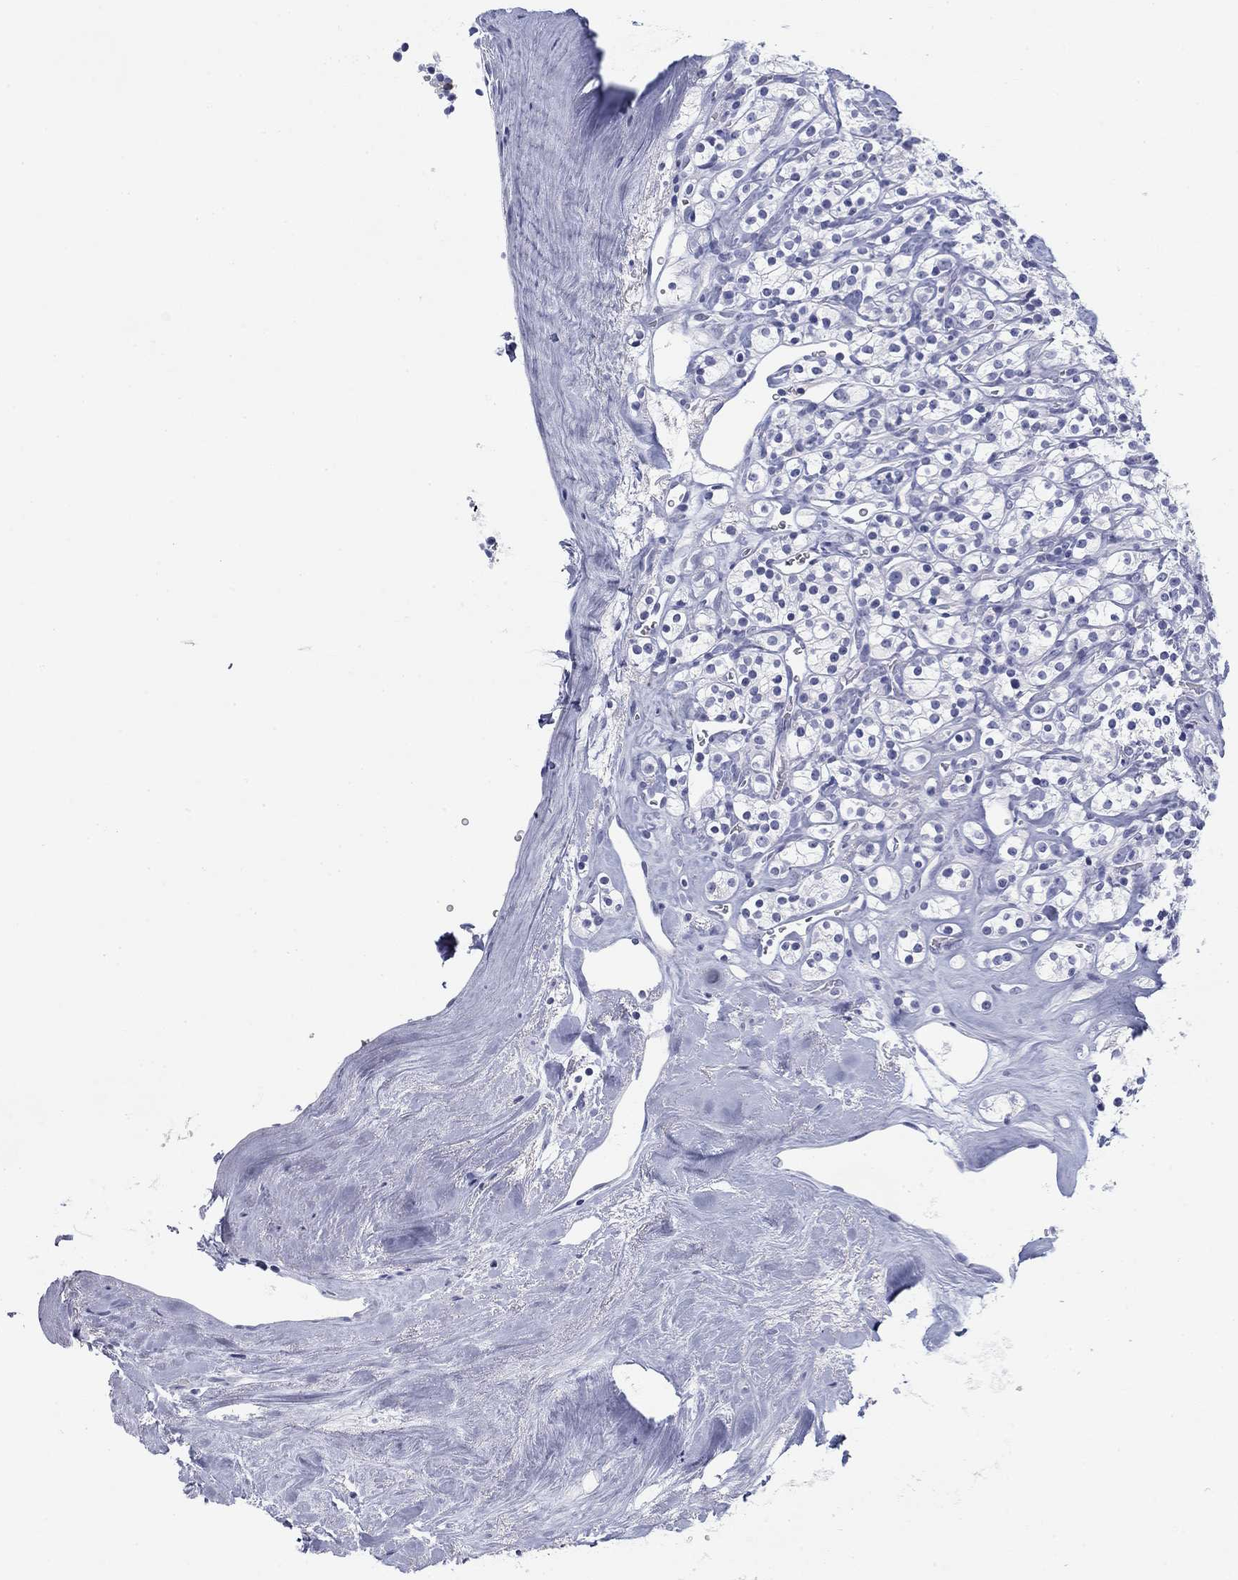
{"staining": {"intensity": "negative", "quantity": "none", "location": "none"}, "tissue": "renal cancer", "cell_type": "Tumor cells", "image_type": "cancer", "snomed": [{"axis": "morphology", "description": "Adenocarcinoma, NOS"}, {"axis": "topography", "description": "Kidney"}], "caption": "A micrograph of human renal cancer (adenocarcinoma) is negative for staining in tumor cells.", "gene": "CD79B", "patient": {"sex": "male", "age": 77}}